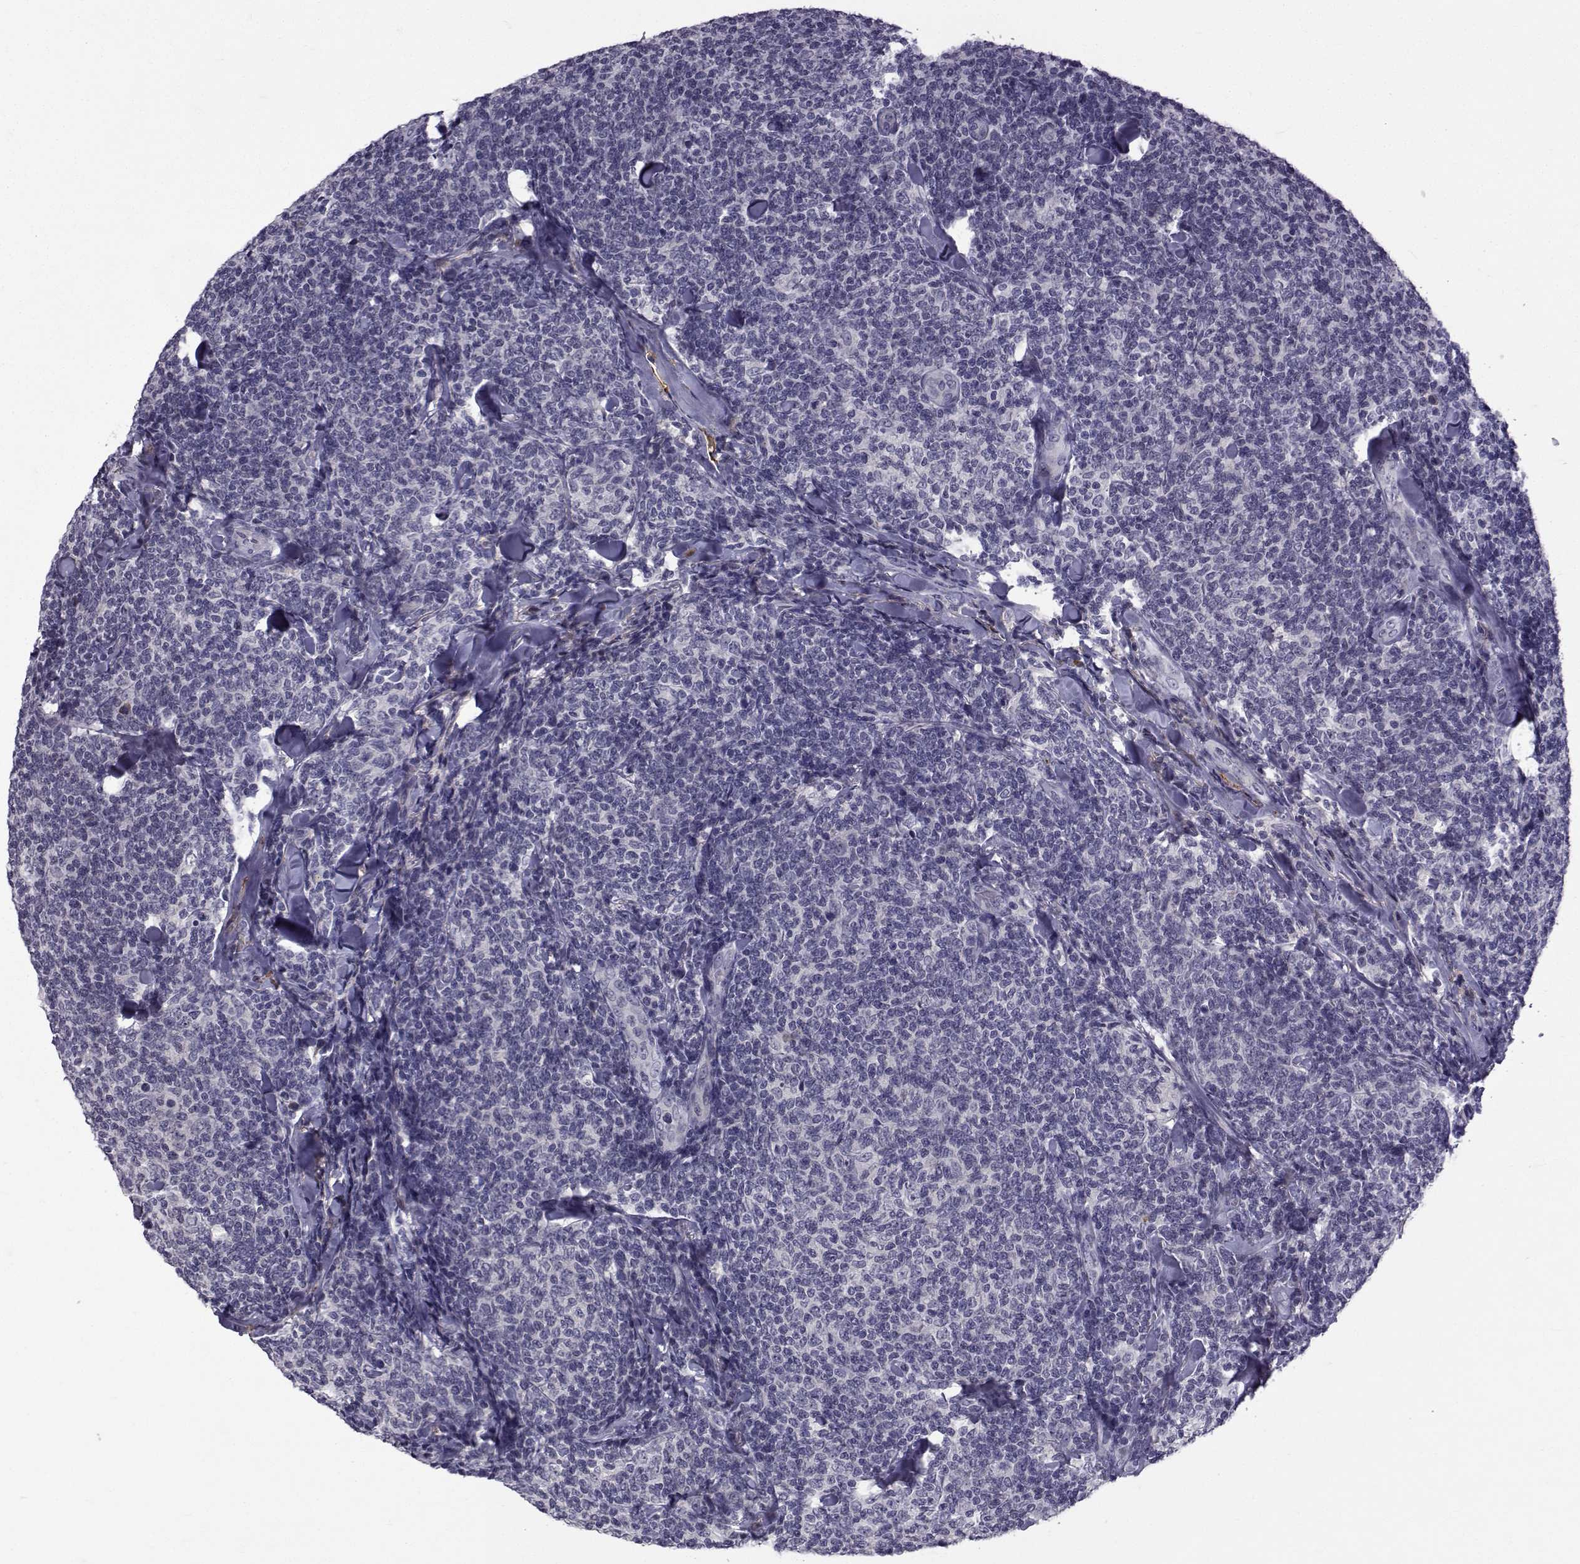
{"staining": {"intensity": "negative", "quantity": "none", "location": "none"}, "tissue": "lymphoma", "cell_type": "Tumor cells", "image_type": "cancer", "snomed": [{"axis": "morphology", "description": "Malignant lymphoma, non-Hodgkin's type, Low grade"}, {"axis": "topography", "description": "Lymph node"}], "caption": "This is a micrograph of immunohistochemistry staining of low-grade malignant lymphoma, non-Hodgkin's type, which shows no positivity in tumor cells.", "gene": "TNFRSF11B", "patient": {"sex": "female", "age": 56}}